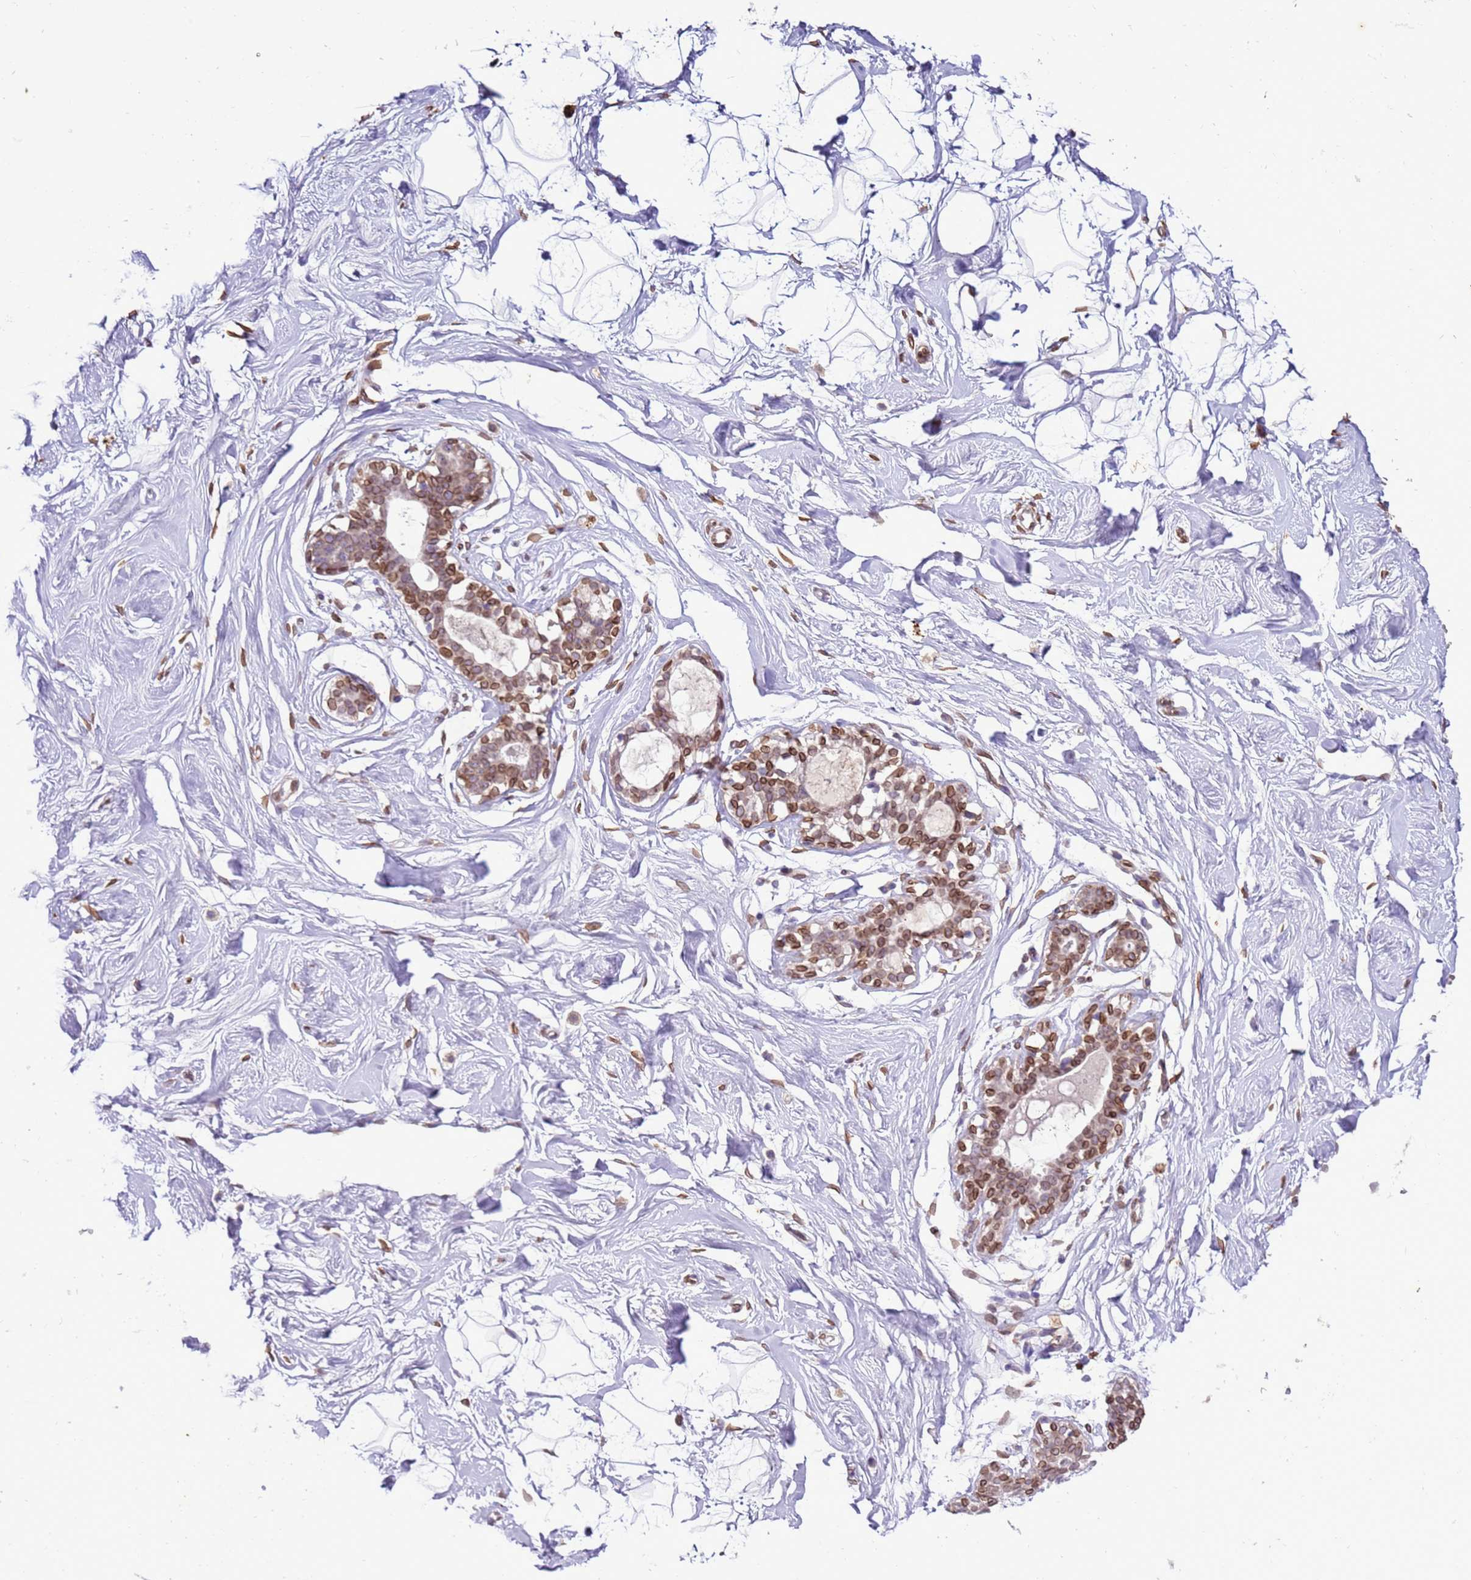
{"staining": {"intensity": "negative", "quantity": "none", "location": "none"}, "tissue": "breast", "cell_type": "Adipocytes", "image_type": "normal", "snomed": [{"axis": "morphology", "description": "Normal tissue, NOS"}, {"axis": "morphology", "description": "Adenoma, NOS"}, {"axis": "topography", "description": "Breast"}], "caption": "Breast stained for a protein using IHC displays no positivity adipocytes.", "gene": "TMEM47", "patient": {"sex": "female", "age": 23}}